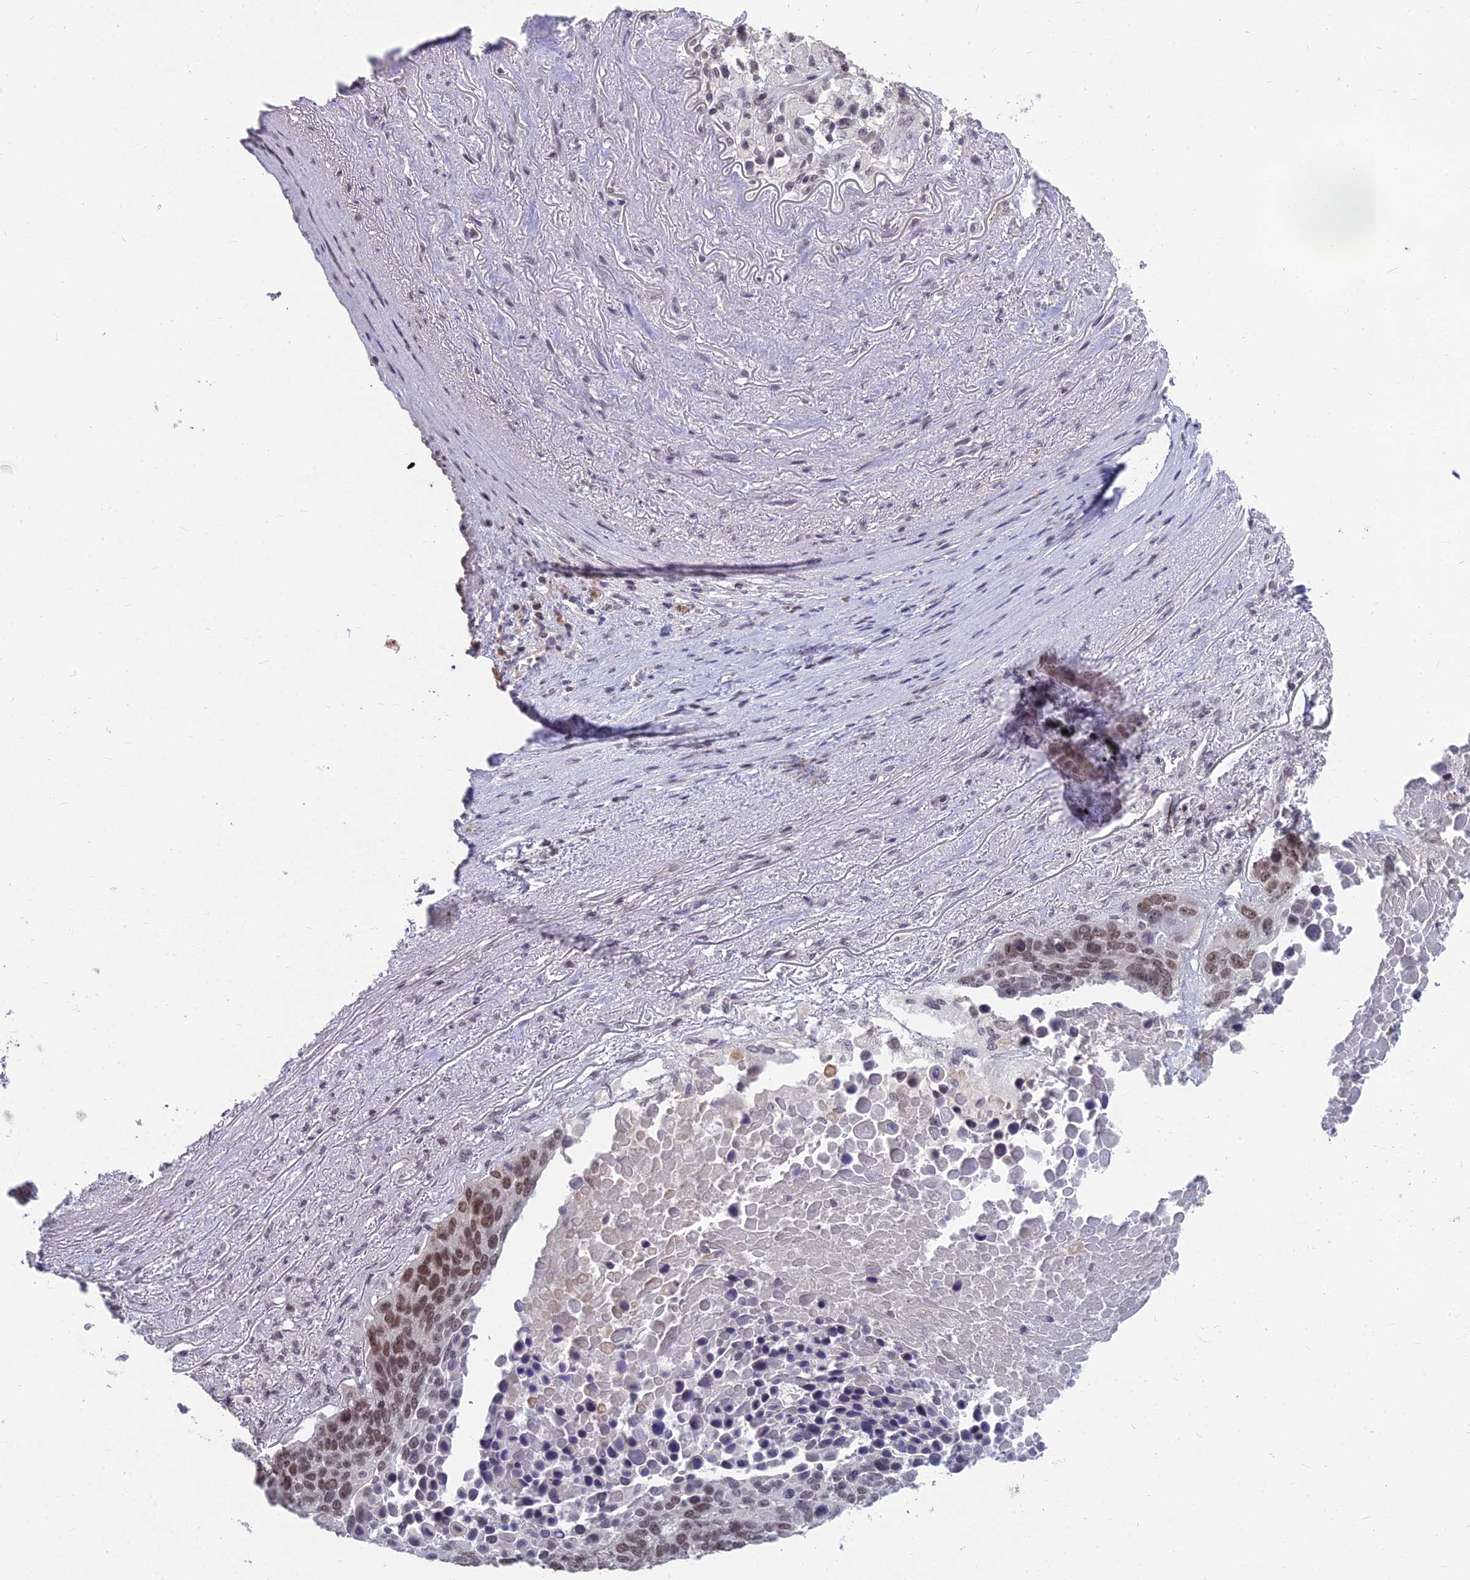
{"staining": {"intensity": "moderate", "quantity": ">75%", "location": "nuclear"}, "tissue": "lung cancer", "cell_type": "Tumor cells", "image_type": "cancer", "snomed": [{"axis": "morphology", "description": "Normal tissue, NOS"}, {"axis": "morphology", "description": "Squamous cell carcinoma, NOS"}, {"axis": "topography", "description": "Lymph node"}, {"axis": "topography", "description": "Lung"}], "caption": "Protein staining by immunohistochemistry (IHC) displays moderate nuclear staining in approximately >75% of tumor cells in lung squamous cell carcinoma. (IHC, brightfield microscopy, high magnification).", "gene": "KAT7", "patient": {"sex": "male", "age": 66}}